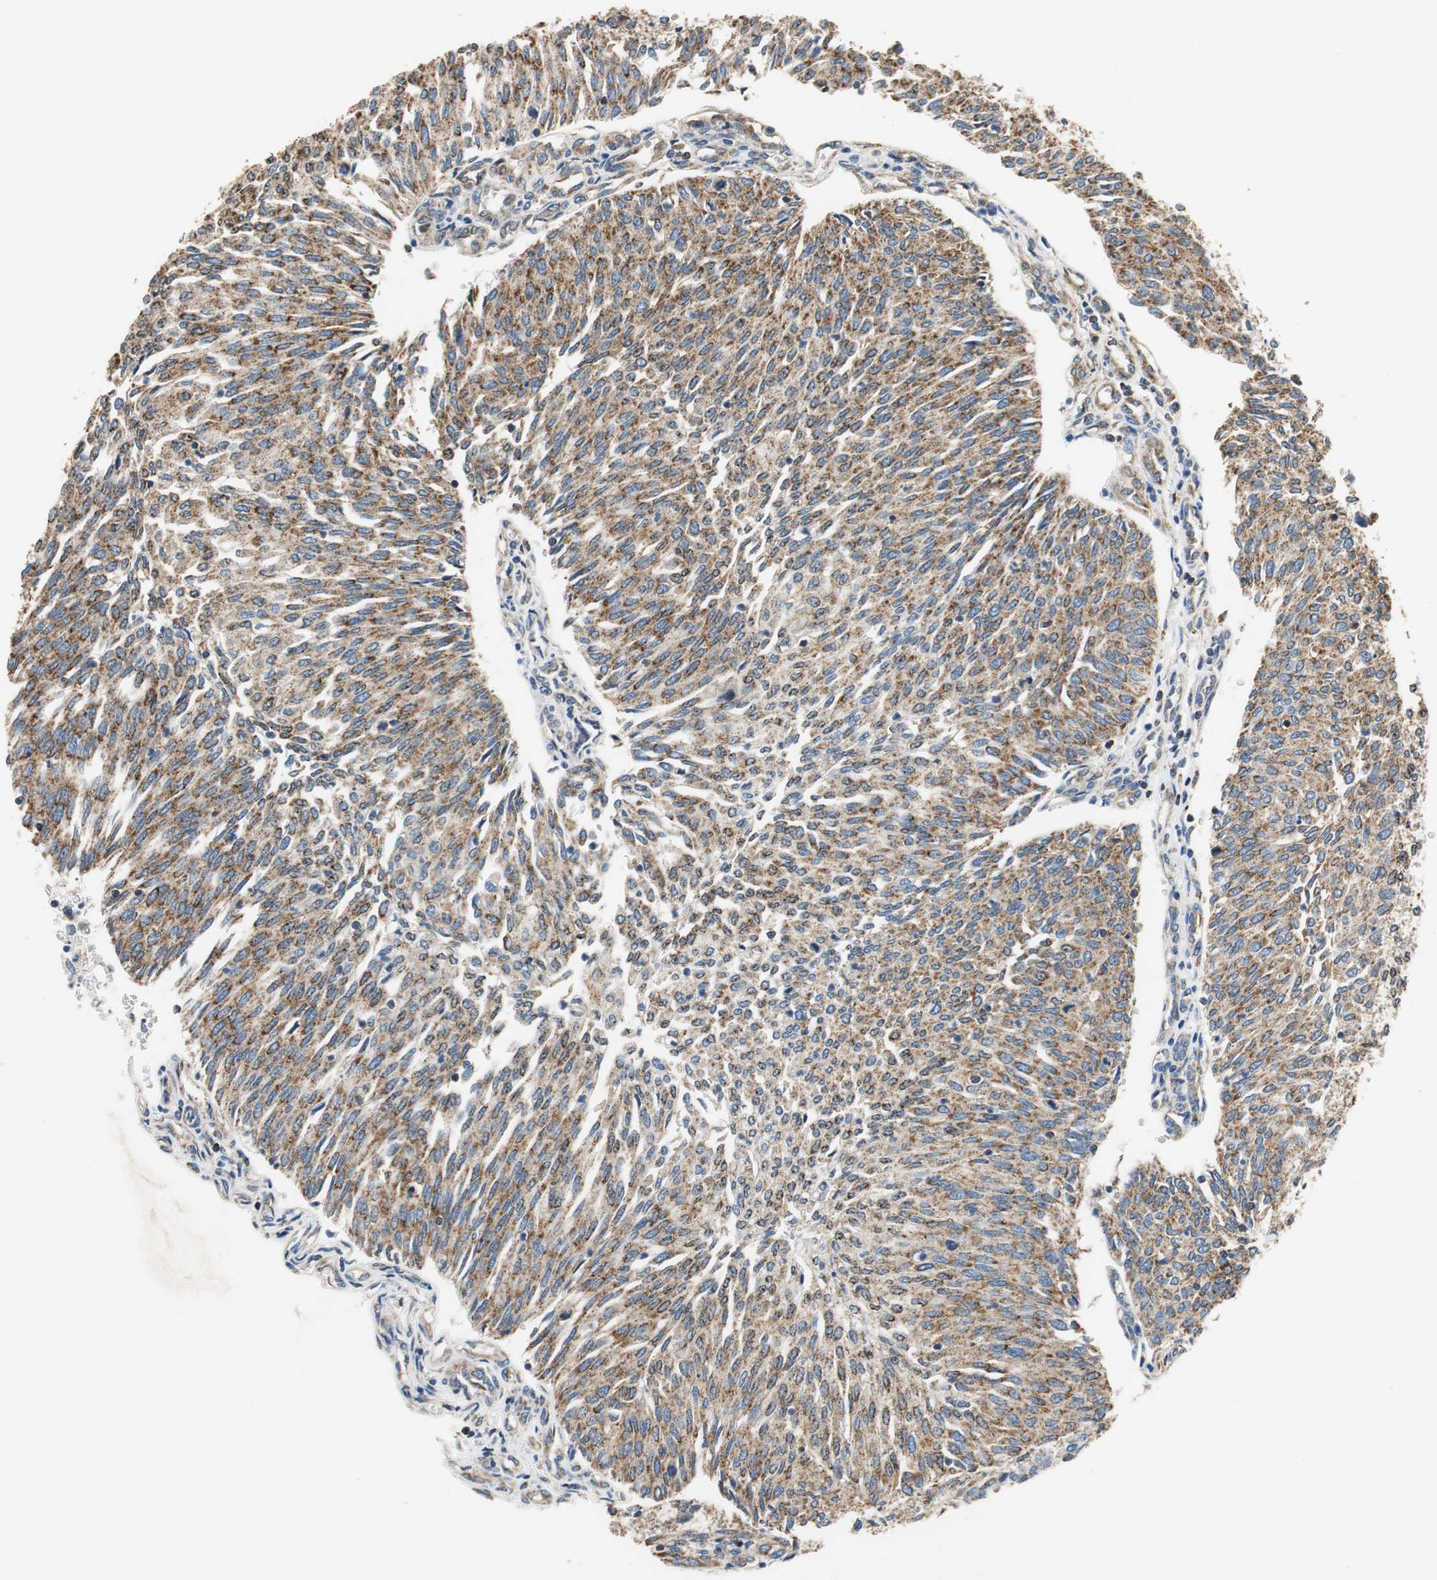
{"staining": {"intensity": "strong", "quantity": "25%-75%", "location": "cytoplasmic/membranous"}, "tissue": "urothelial cancer", "cell_type": "Tumor cells", "image_type": "cancer", "snomed": [{"axis": "morphology", "description": "Urothelial carcinoma, Low grade"}, {"axis": "topography", "description": "Urinary bladder"}], "caption": "Urothelial carcinoma (low-grade) tissue exhibits strong cytoplasmic/membranous expression in approximately 25%-75% of tumor cells, visualized by immunohistochemistry.", "gene": "GSTK1", "patient": {"sex": "female", "age": 79}}